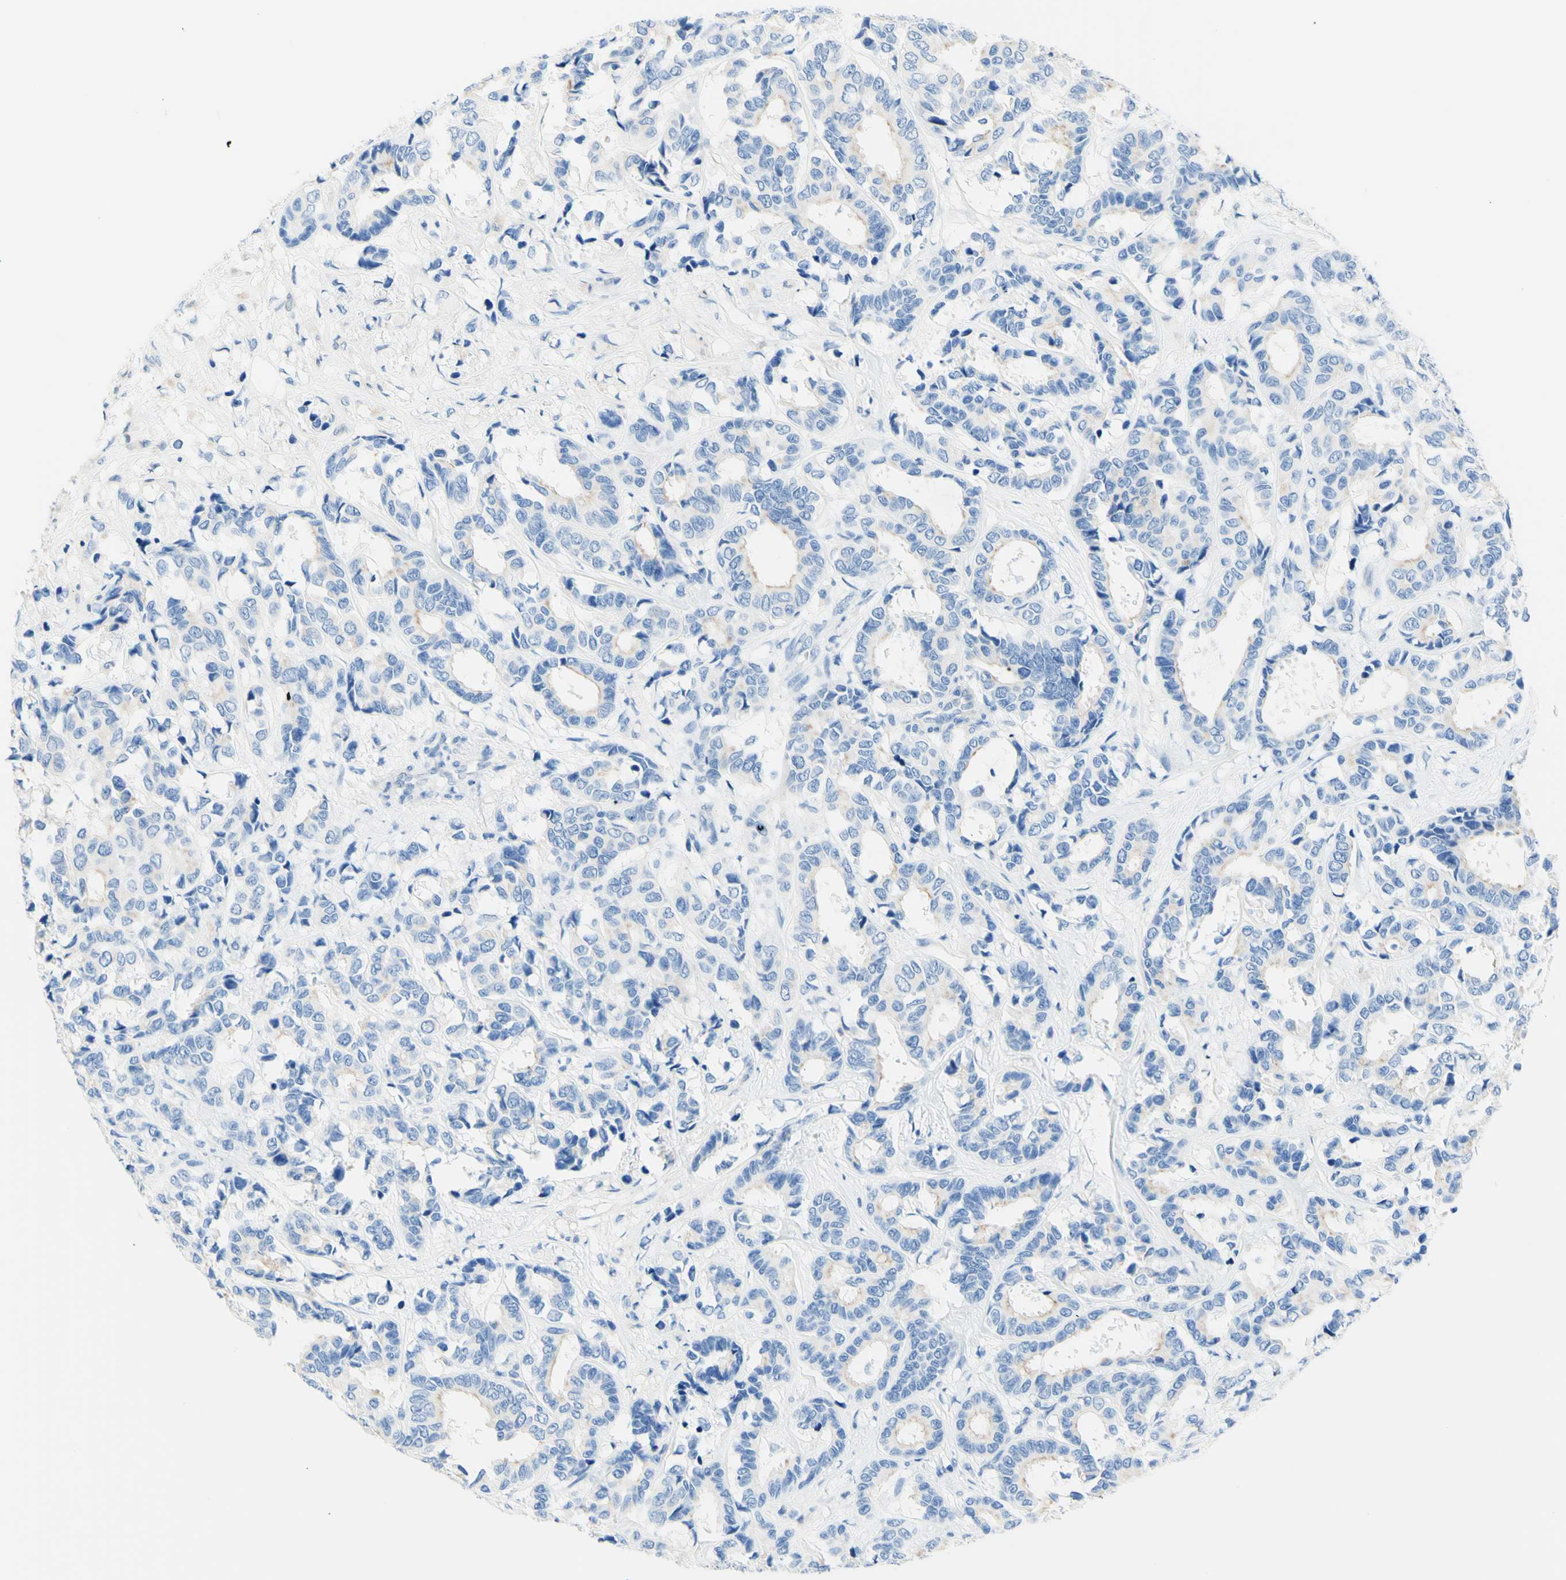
{"staining": {"intensity": "negative", "quantity": "none", "location": "none"}, "tissue": "breast cancer", "cell_type": "Tumor cells", "image_type": "cancer", "snomed": [{"axis": "morphology", "description": "Duct carcinoma"}, {"axis": "topography", "description": "Breast"}], "caption": "This is a histopathology image of immunohistochemistry staining of breast infiltrating ductal carcinoma, which shows no staining in tumor cells. (Immunohistochemistry, brightfield microscopy, high magnification).", "gene": "HPCA", "patient": {"sex": "female", "age": 87}}